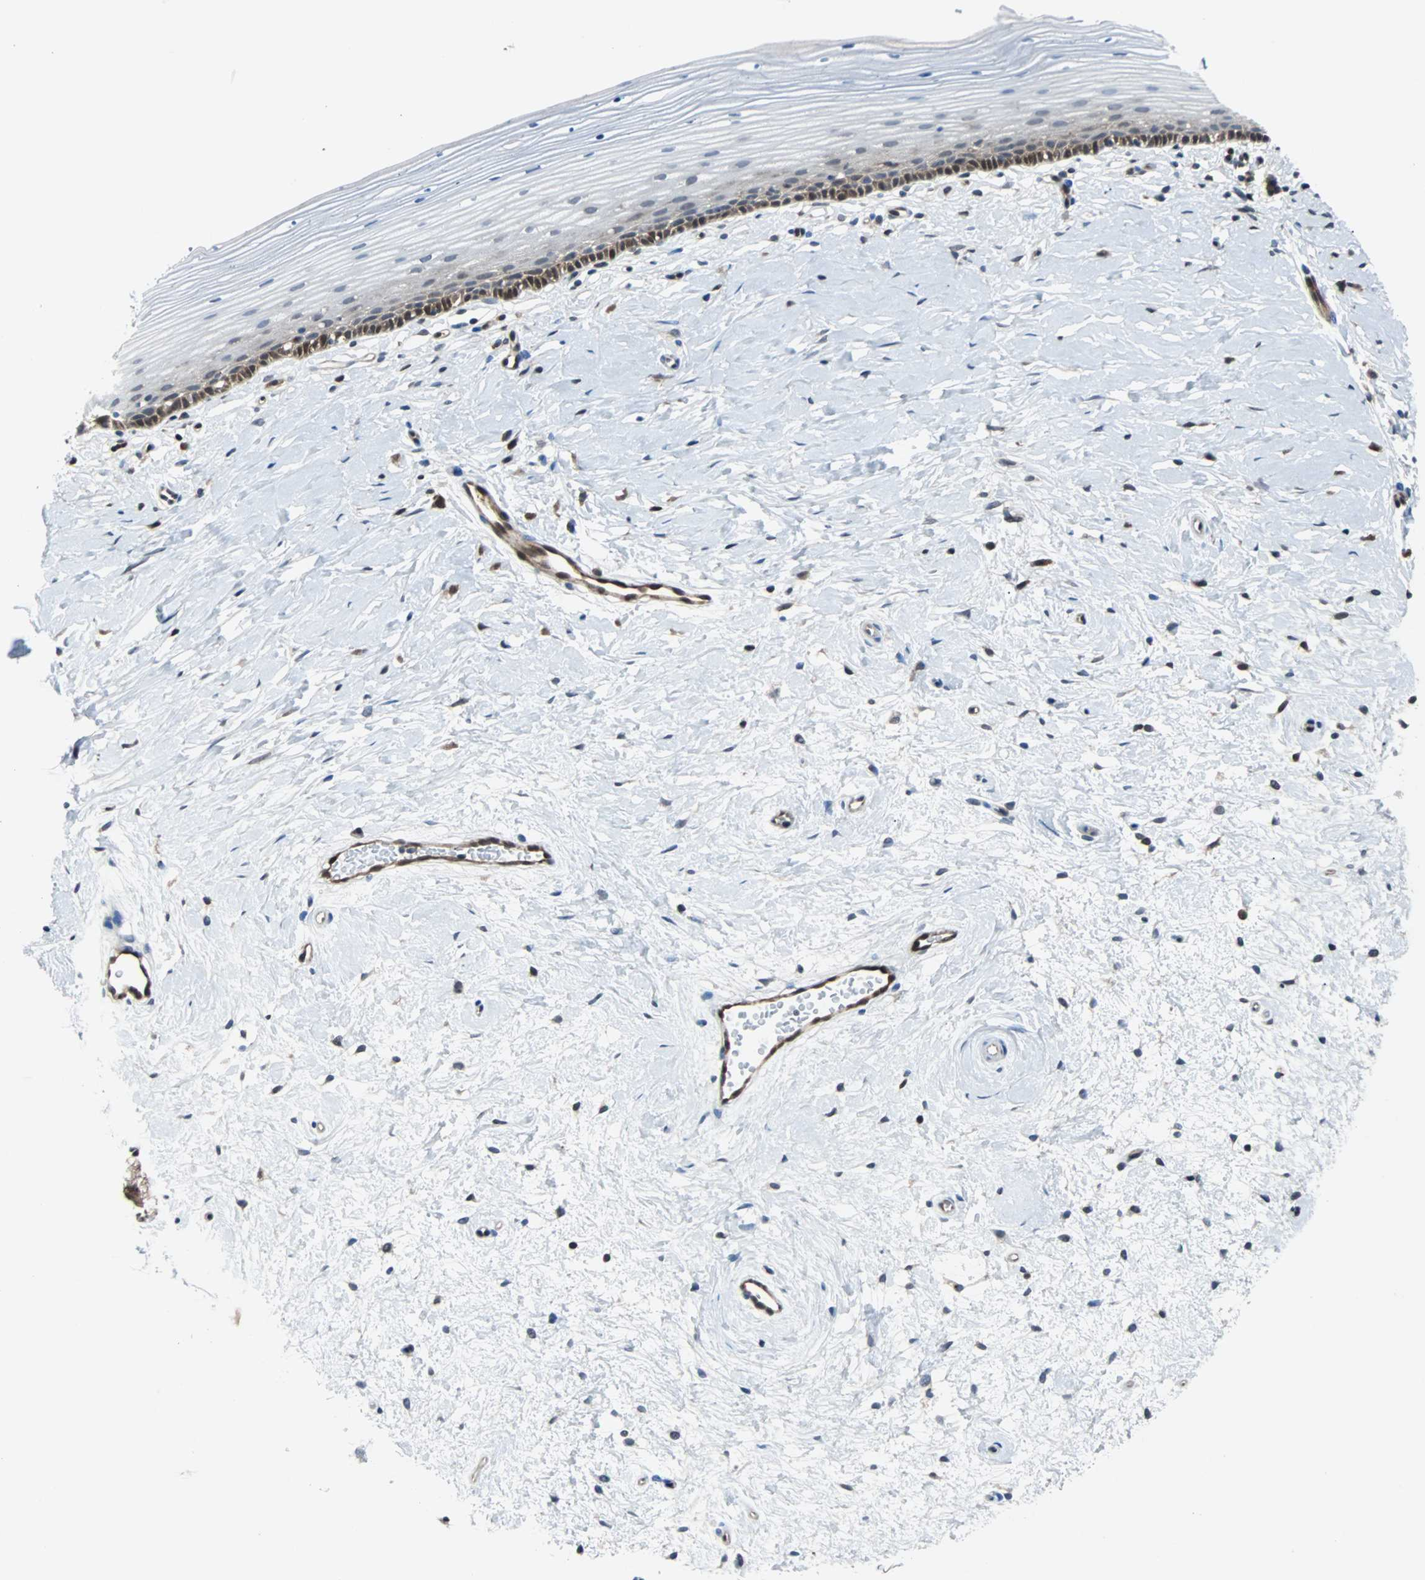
{"staining": {"intensity": "moderate", "quantity": ">75%", "location": "cytoplasmic/membranous,nuclear"}, "tissue": "cervix", "cell_type": "Glandular cells", "image_type": "normal", "snomed": [{"axis": "morphology", "description": "Normal tissue, NOS"}, {"axis": "topography", "description": "Cervix"}], "caption": "This is a histology image of immunohistochemistry (IHC) staining of normal cervix, which shows moderate staining in the cytoplasmic/membranous,nuclear of glandular cells.", "gene": "MAP2K6", "patient": {"sex": "female", "age": 39}}